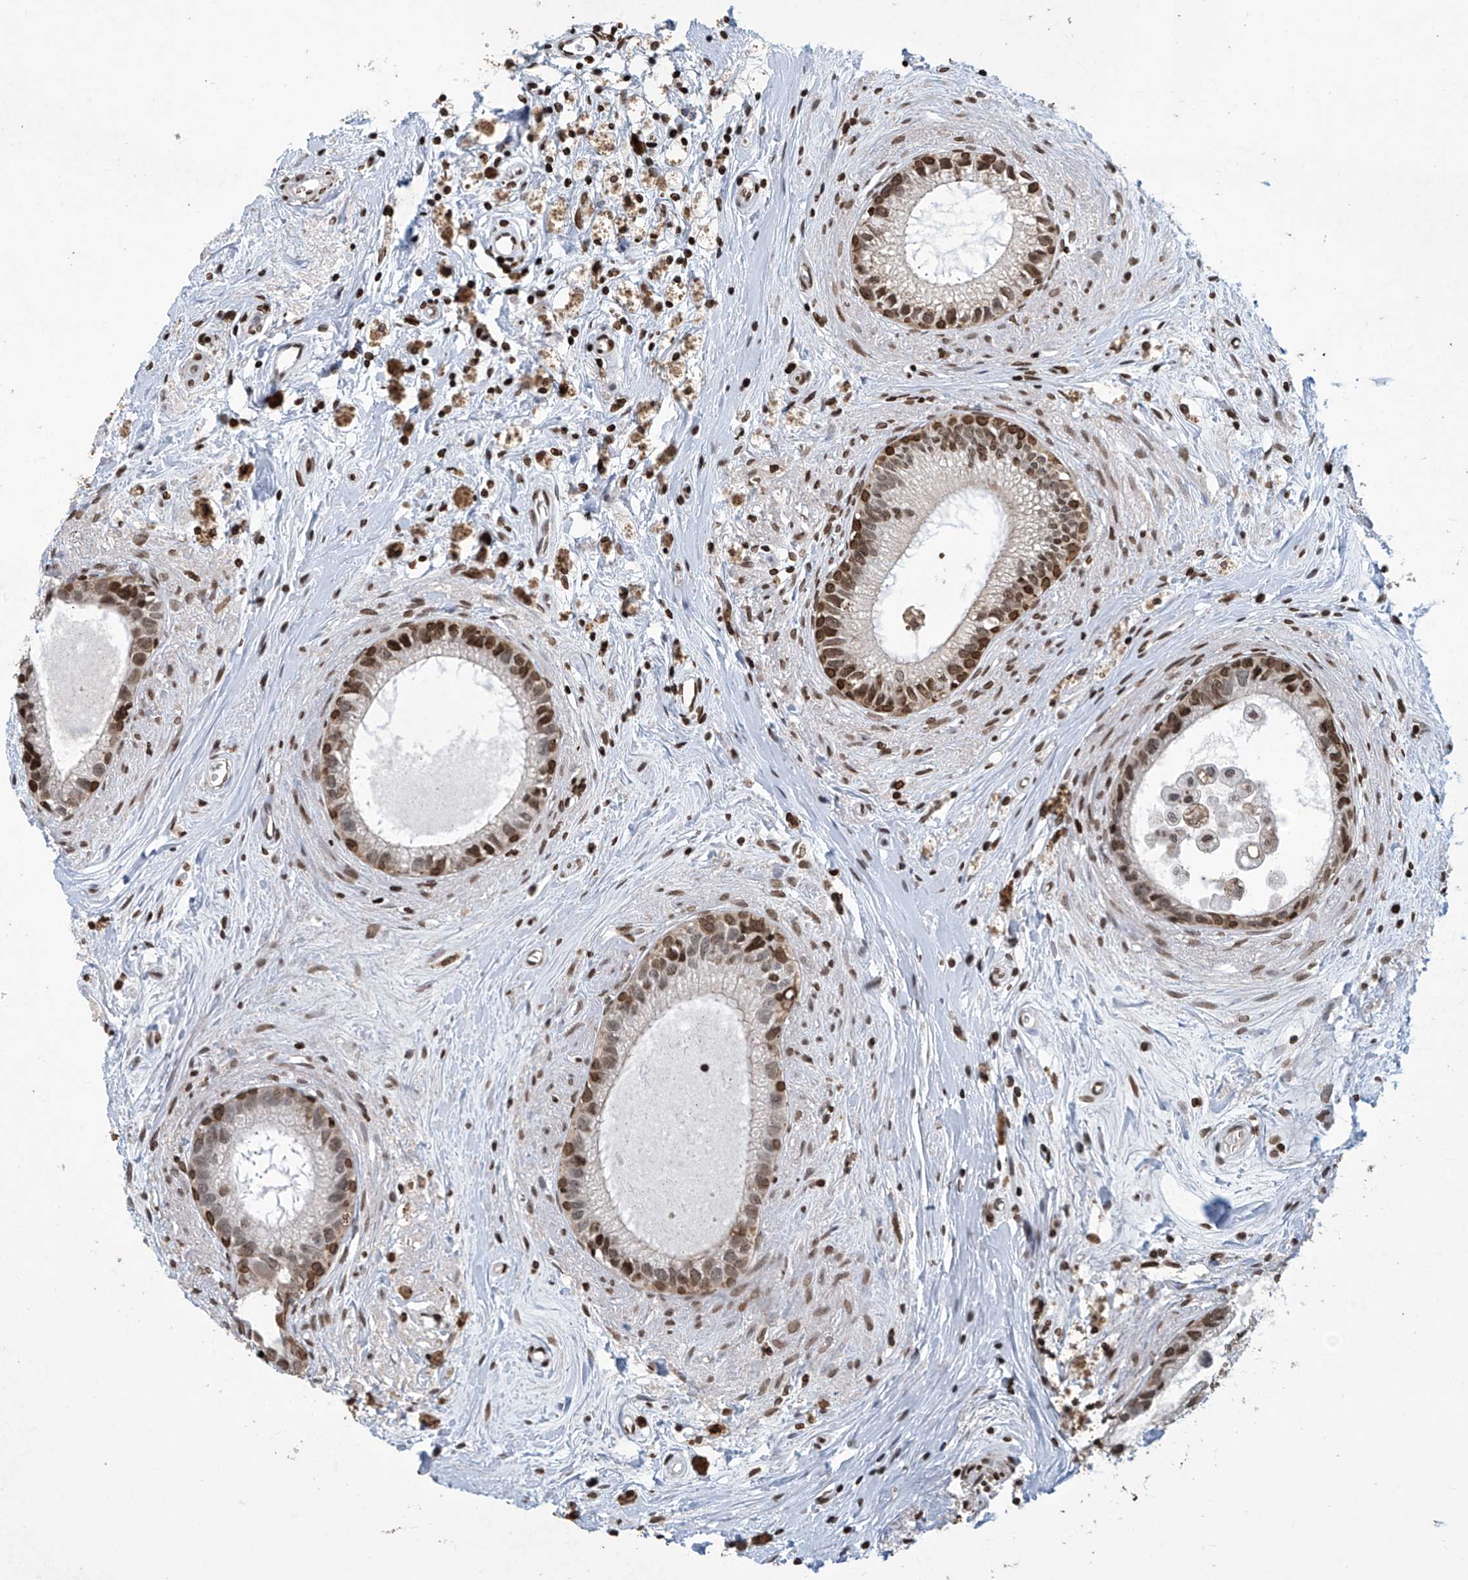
{"staining": {"intensity": "strong", "quantity": ">75%", "location": "nuclear"}, "tissue": "epididymis", "cell_type": "Glandular cells", "image_type": "normal", "snomed": [{"axis": "morphology", "description": "Normal tissue, NOS"}, {"axis": "topography", "description": "Epididymis"}], "caption": "Immunohistochemistry histopathology image of unremarkable human epididymis stained for a protein (brown), which demonstrates high levels of strong nuclear staining in approximately >75% of glandular cells.", "gene": "H4C16", "patient": {"sex": "male", "age": 80}}